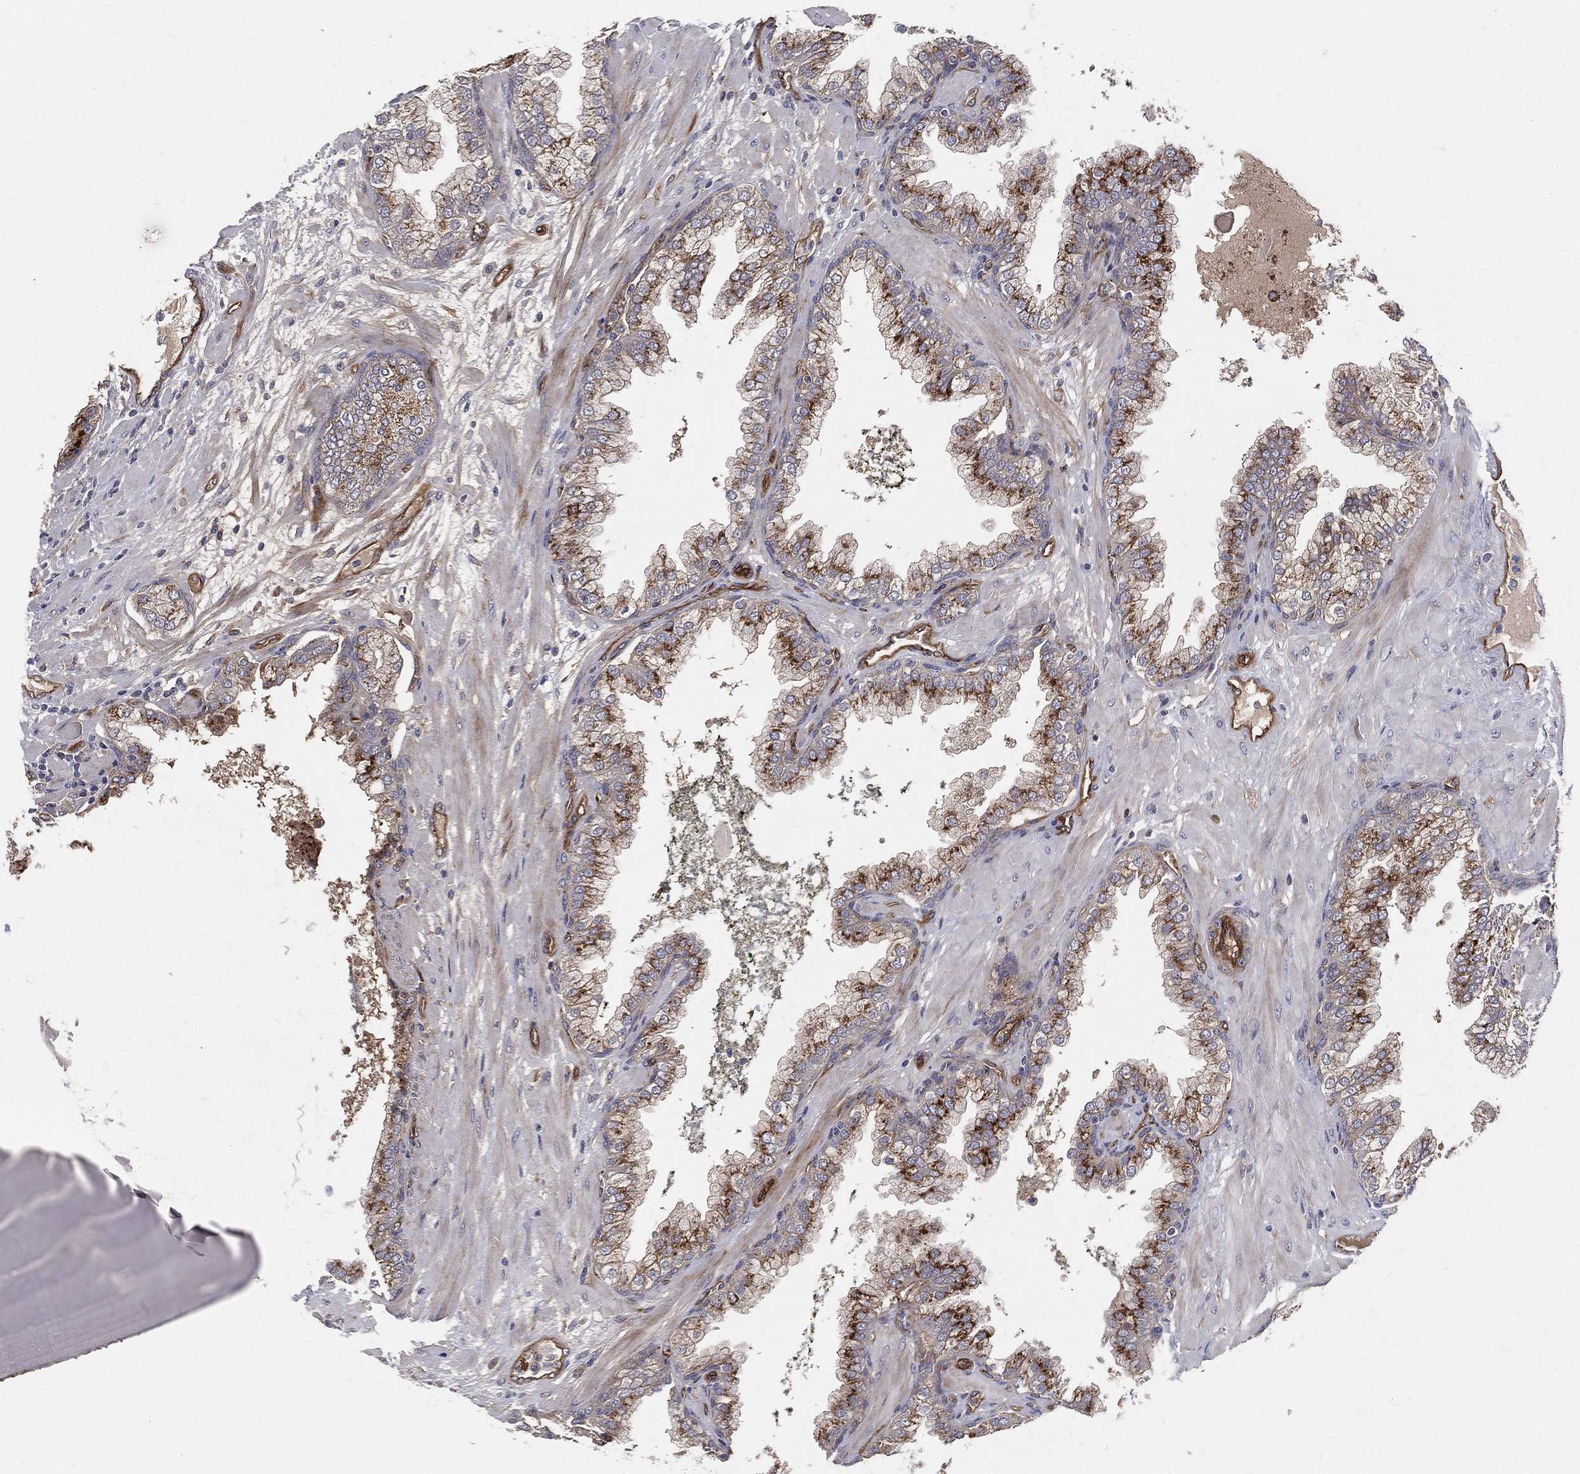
{"staining": {"intensity": "strong", "quantity": ">75%", "location": "cytoplasmic/membranous"}, "tissue": "prostate cancer", "cell_type": "Tumor cells", "image_type": "cancer", "snomed": [{"axis": "morphology", "description": "Adenocarcinoma, Low grade"}, {"axis": "topography", "description": "Prostate"}], "caption": "High-power microscopy captured an immunohistochemistry image of prostate cancer (low-grade adenocarcinoma), revealing strong cytoplasmic/membranous positivity in about >75% of tumor cells.", "gene": "ENTPD1", "patient": {"sex": "male", "age": 62}}